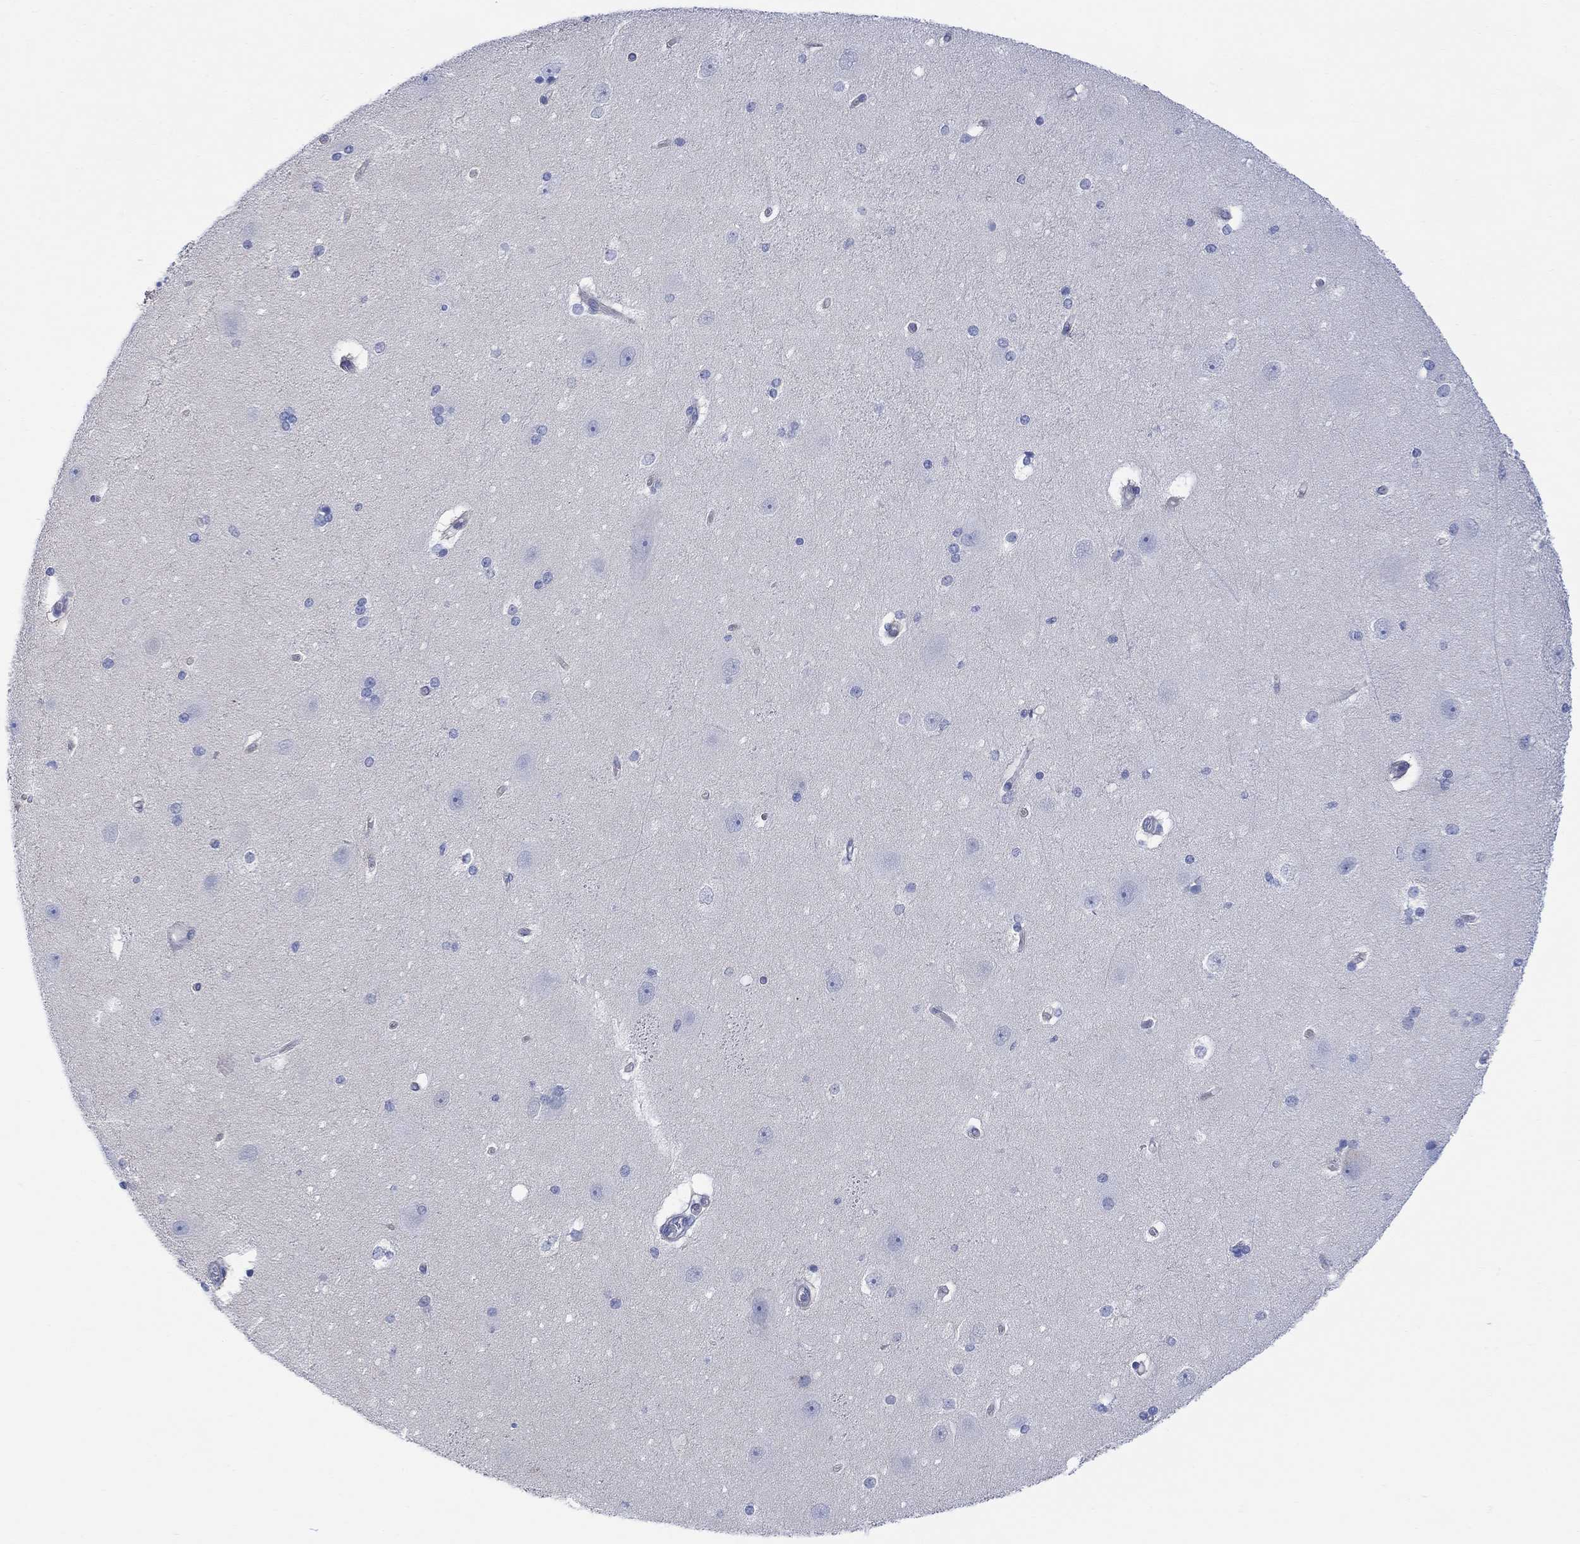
{"staining": {"intensity": "moderate", "quantity": "<25%", "location": "cytoplasmic/membranous"}, "tissue": "hippocampus", "cell_type": "Glial cells", "image_type": "normal", "snomed": [{"axis": "morphology", "description": "Normal tissue, NOS"}, {"axis": "topography", "description": "Cerebral cortex"}, {"axis": "topography", "description": "Hippocampus"}], "caption": "Glial cells exhibit low levels of moderate cytoplasmic/membranous positivity in approximately <25% of cells in normal hippocampus. Immunohistochemistry stains the protein in brown and the nuclei are stained blue.", "gene": "GBP5", "patient": {"sex": "female", "age": 19}}